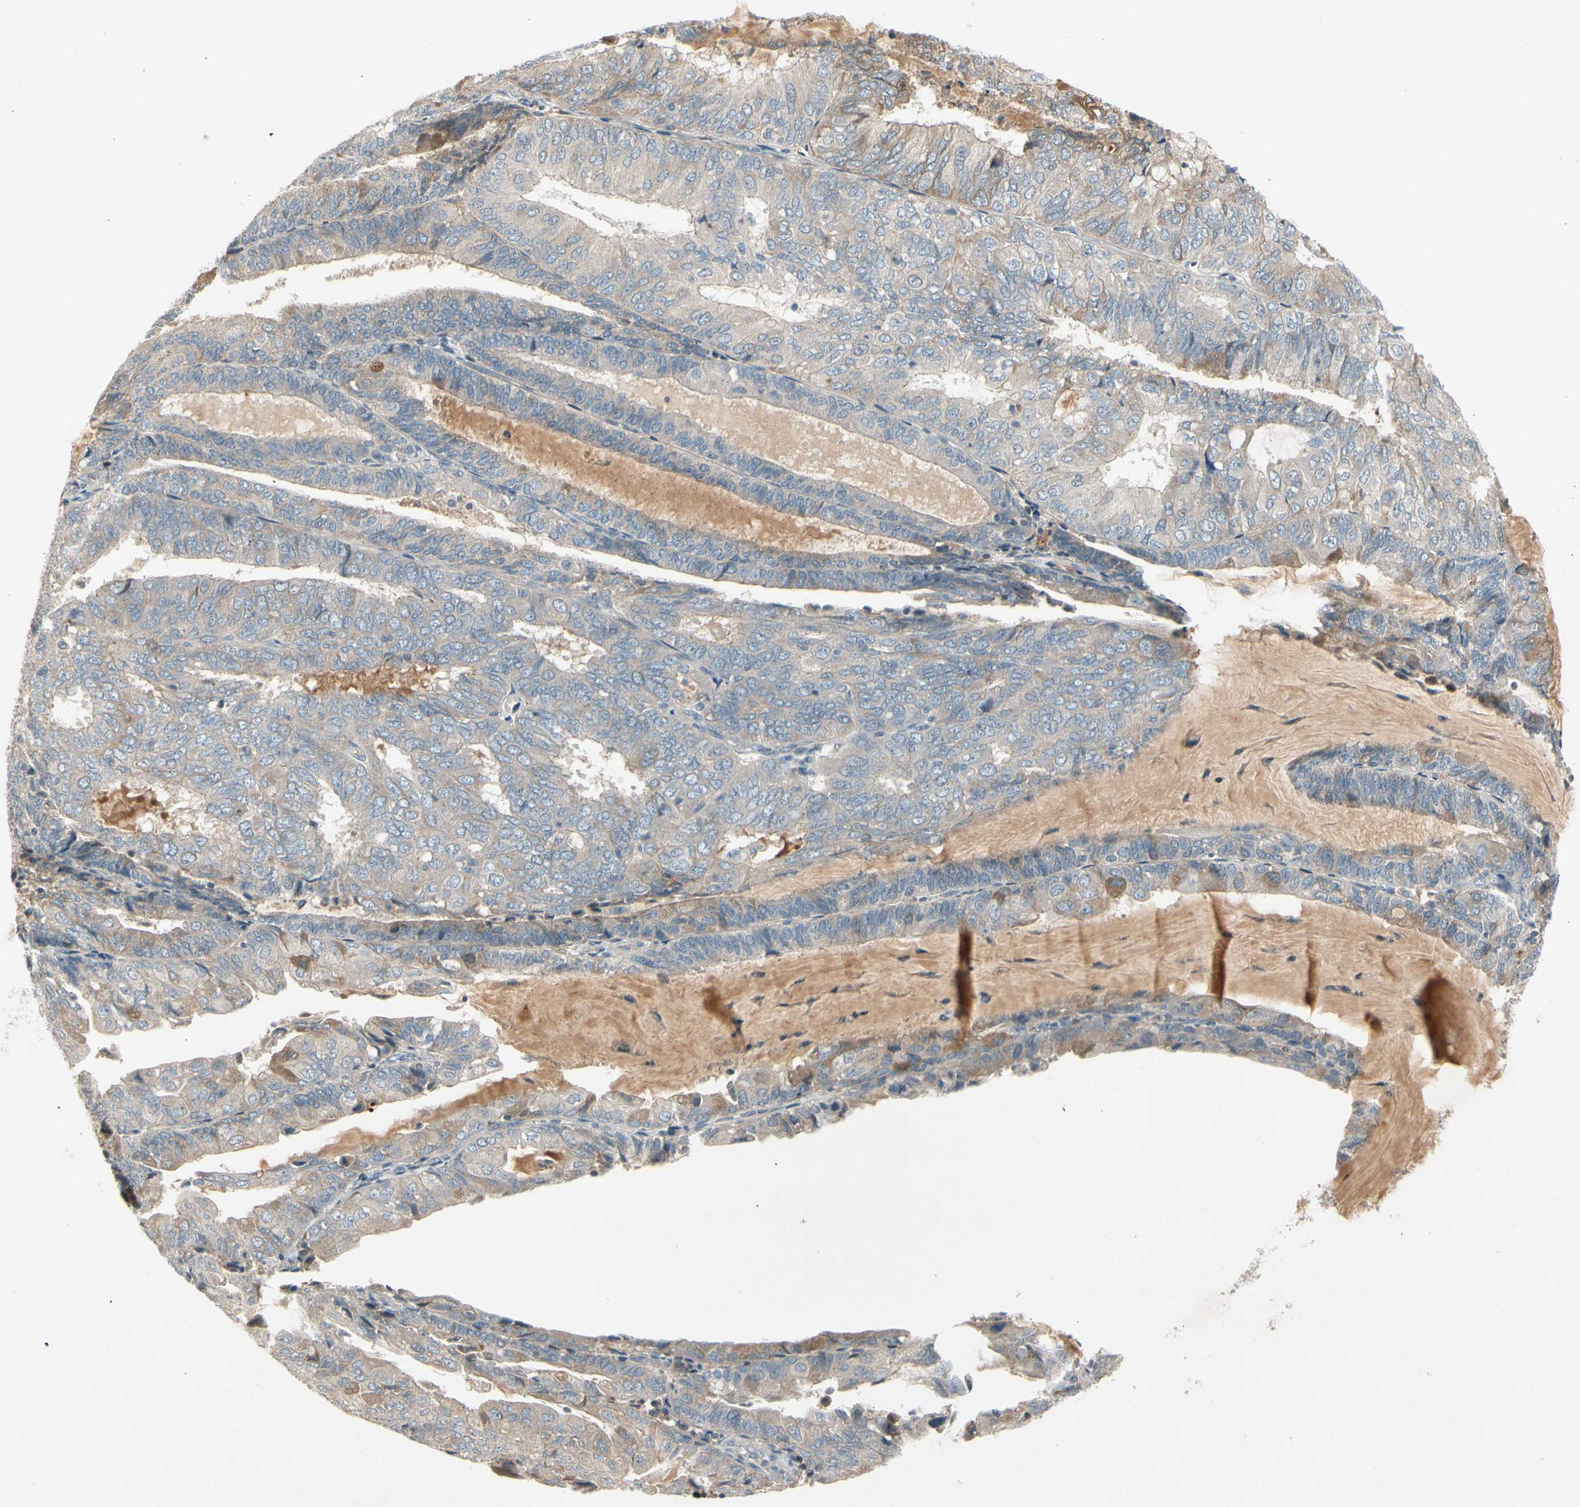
{"staining": {"intensity": "weak", "quantity": ">75%", "location": "cytoplasmic/membranous"}, "tissue": "endometrial cancer", "cell_type": "Tumor cells", "image_type": "cancer", "snomed": [{"axis": "morphology", "description": "Adenocarcinoma, NOS"}, {"axis": "topography", "description": "Endometrium"}], "caption": "Endometrial adenocarcinoma was stained to show a protein in brown. There is low levels of weak cytoplasmic/membranous positivity in about >75% of tumor cells.", "gene": "ICAM5", "patient": {"sex": "female", "age": 81}}